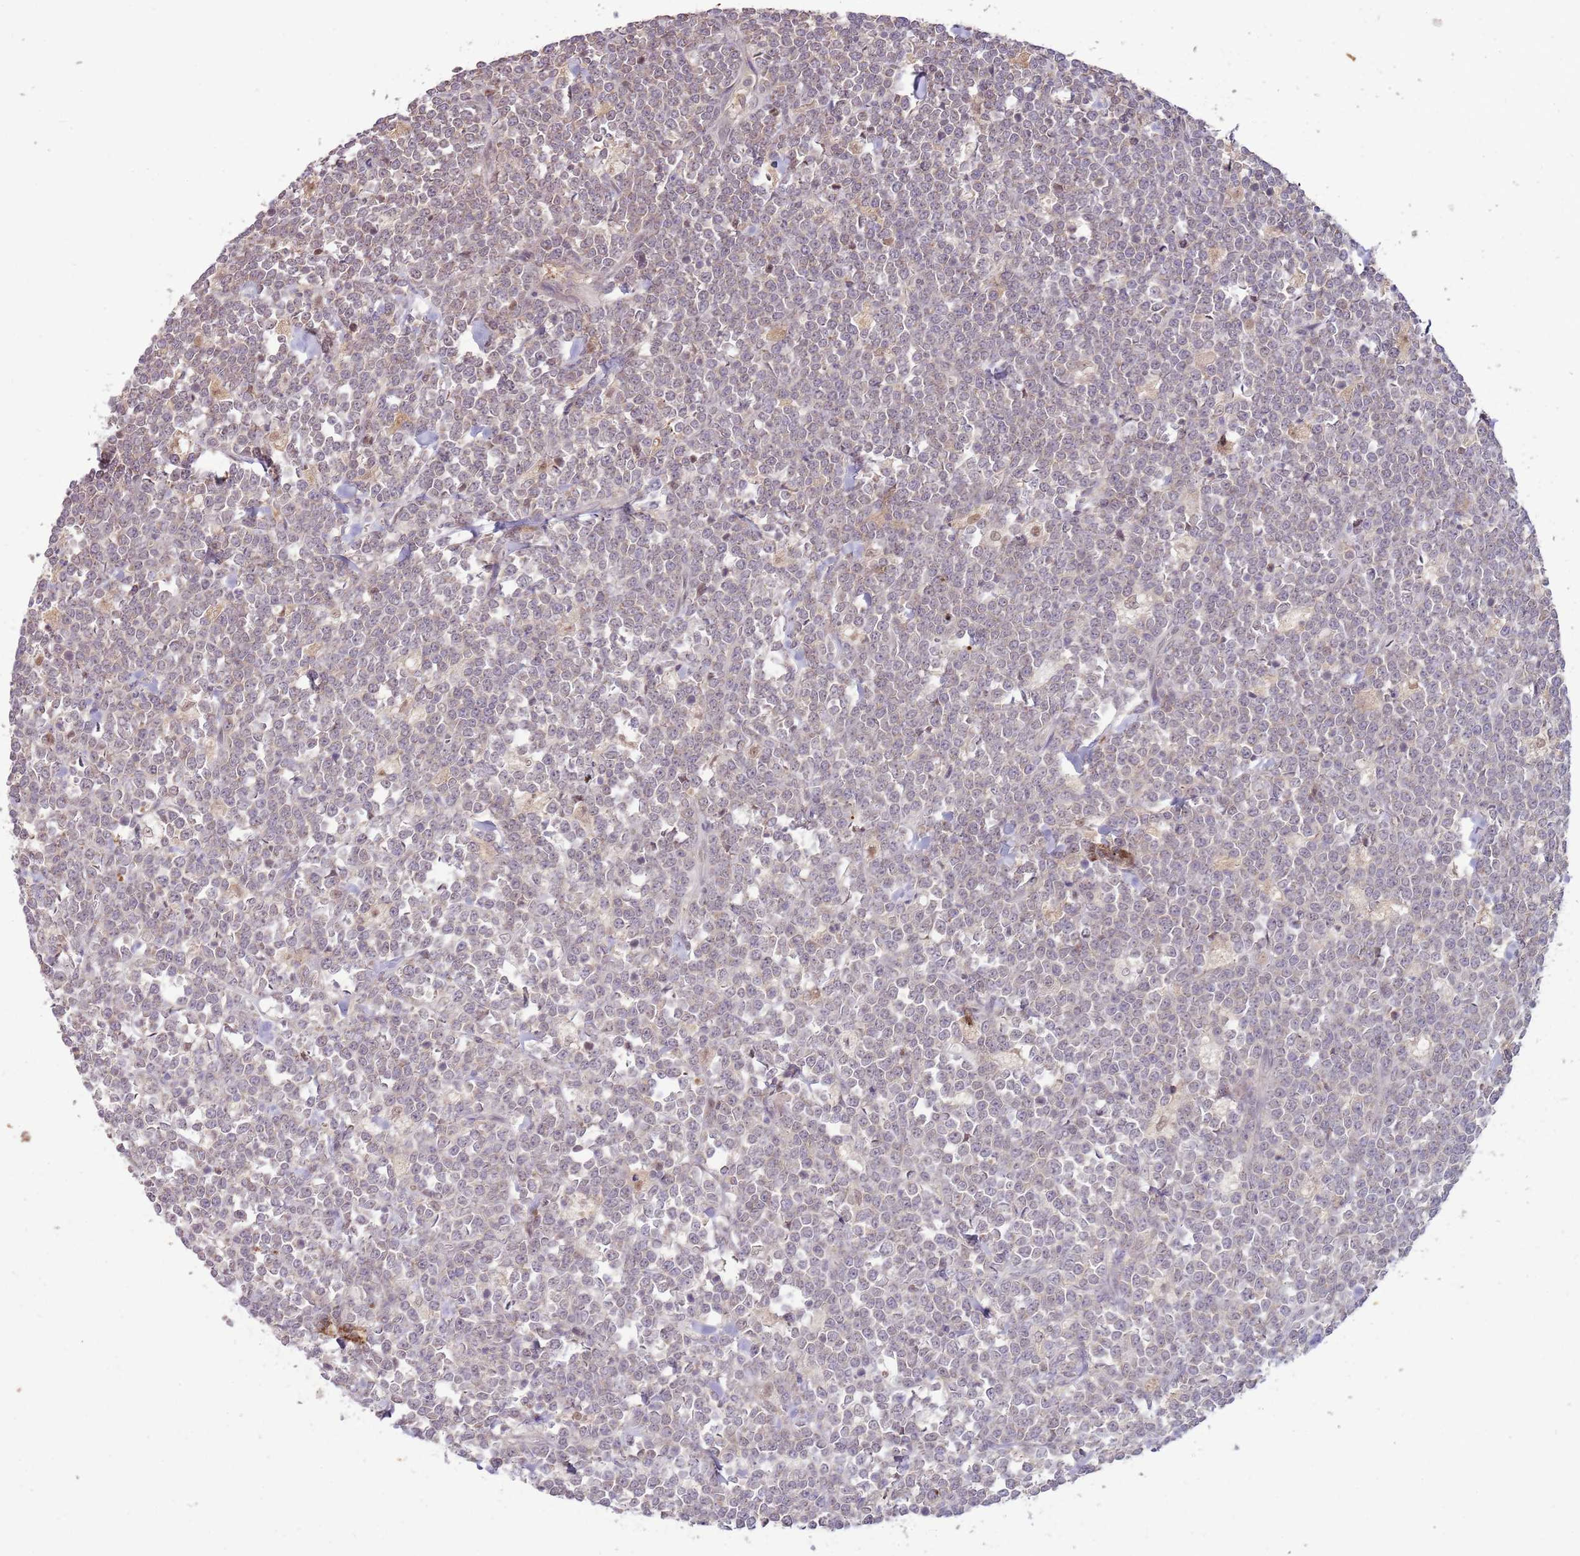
{"staining": {"intensity": "weak", "quantity": "<25%", "location": "nuclear"}, "tissue": "lymphoma", "cell_type": "Tumor cells", "image_type": "cancer", "snomed": [{"axis": "morphology", "description": "Malignant lymphoma, non-Hodgkin's type, High grade"}, {"axis": "topography", "description": "Small intestine"}], "caption": "Image shows no significant protein positivity in tumor cells of malignant lymphoma, non-Hodgkin's type (high-grade). (DAB (3,3'-diaminobenzidine) IHC, high magnification).", "gene": "NBPF6", "patient": {"sex": "male", "age": 8}}